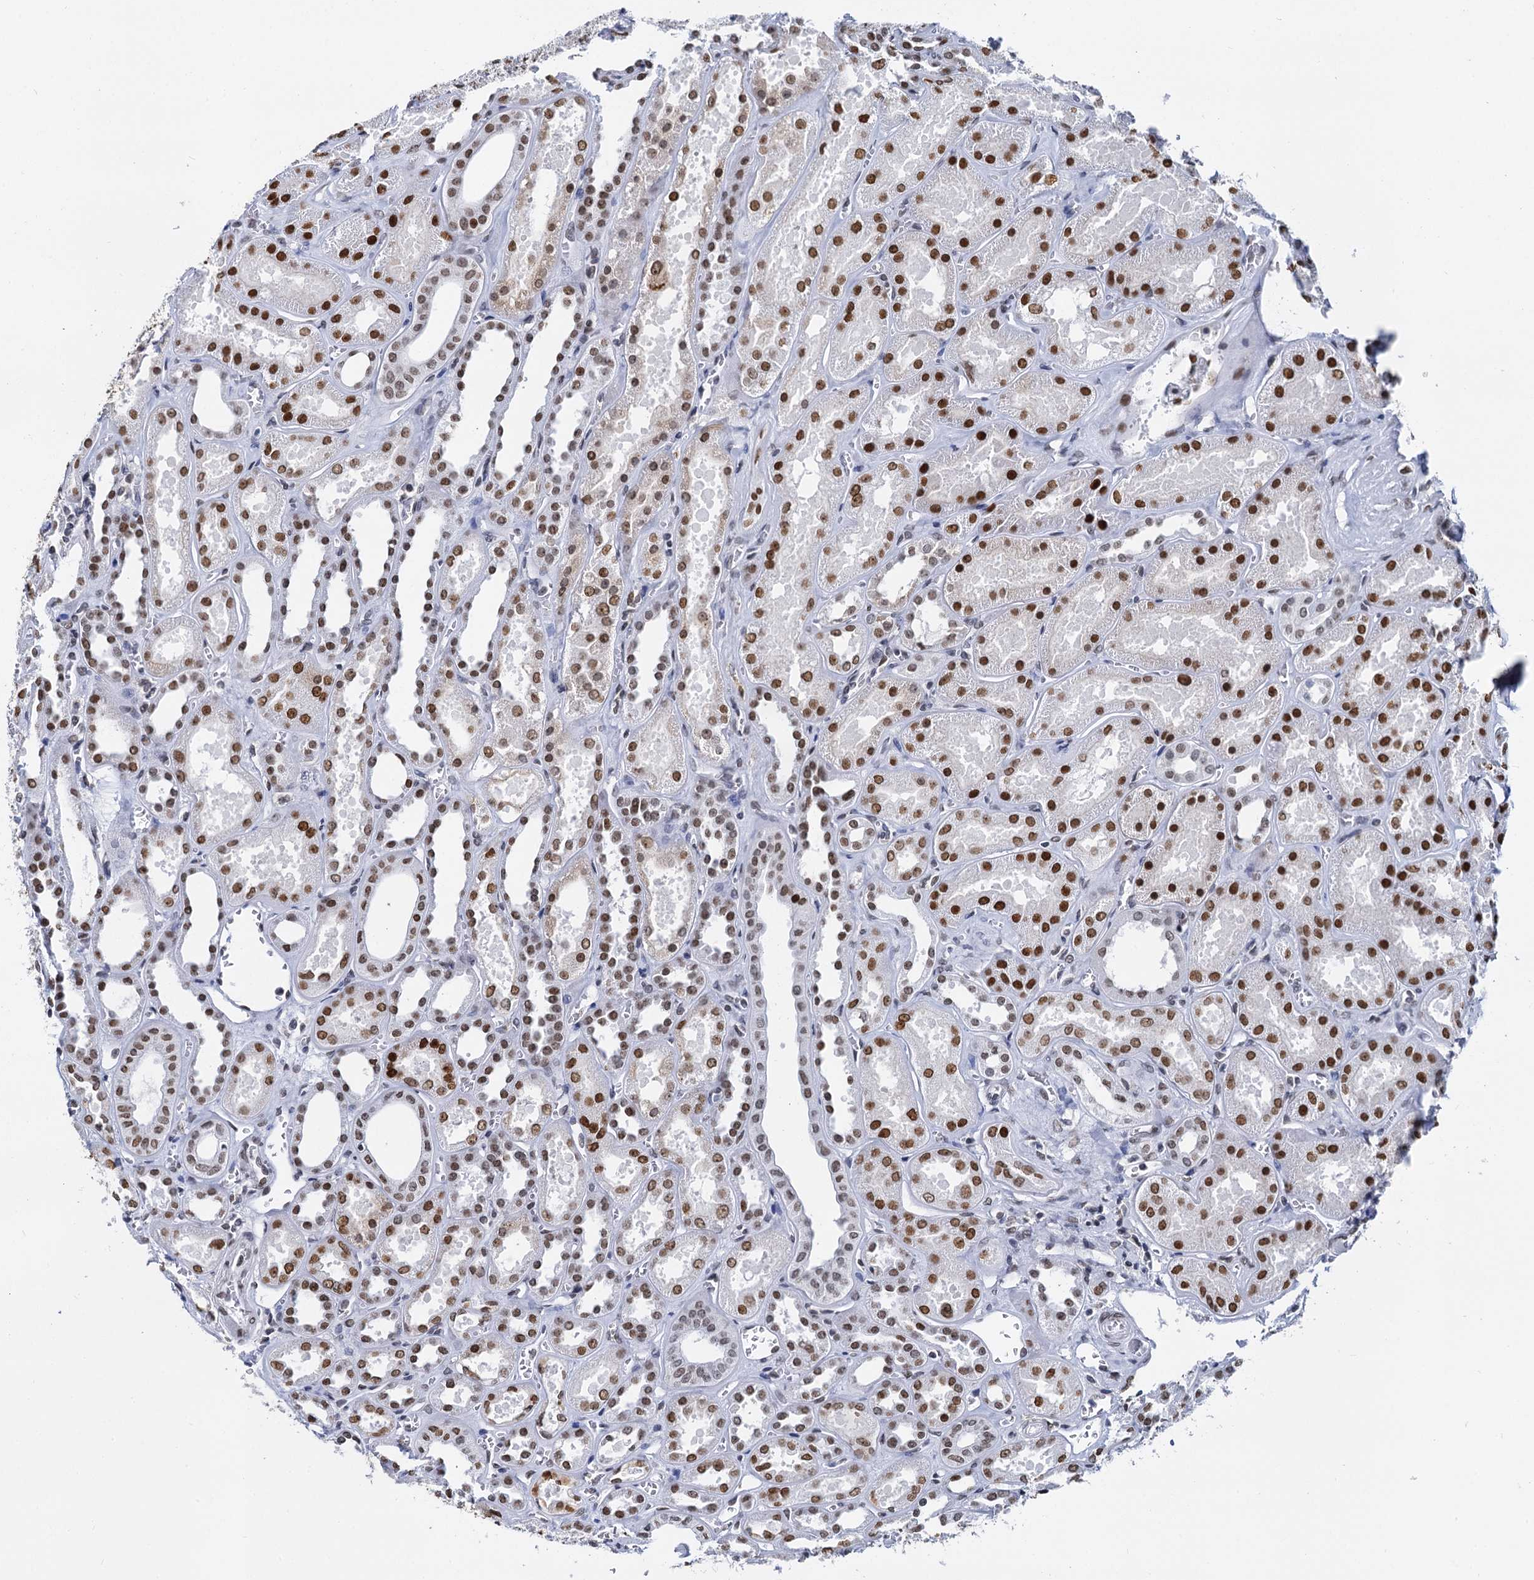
{"staining": {"intensity": "strong", "quantity": "25%-75%", "location": "nuclear"}, "tissue": "kidney", "cell_type": "Cells in glomeruli", "image_type": "normal", "snomed": [{"axis": "morphology", "description": "Normal tissue, NOS"}, {"axis": "morphology", "description": "Adenocarcinoma, NOS"}, {"axis": "topography", "description": "Kidney"}], "caption": "The image demonstrates immunohistochemical staining of unremarkable kidney. There is strong nuclear staining is present in about 25%-75% of cells in glomeruli.", "gene": "CMAS", "patient": {"sex": "female", "age": 68}}